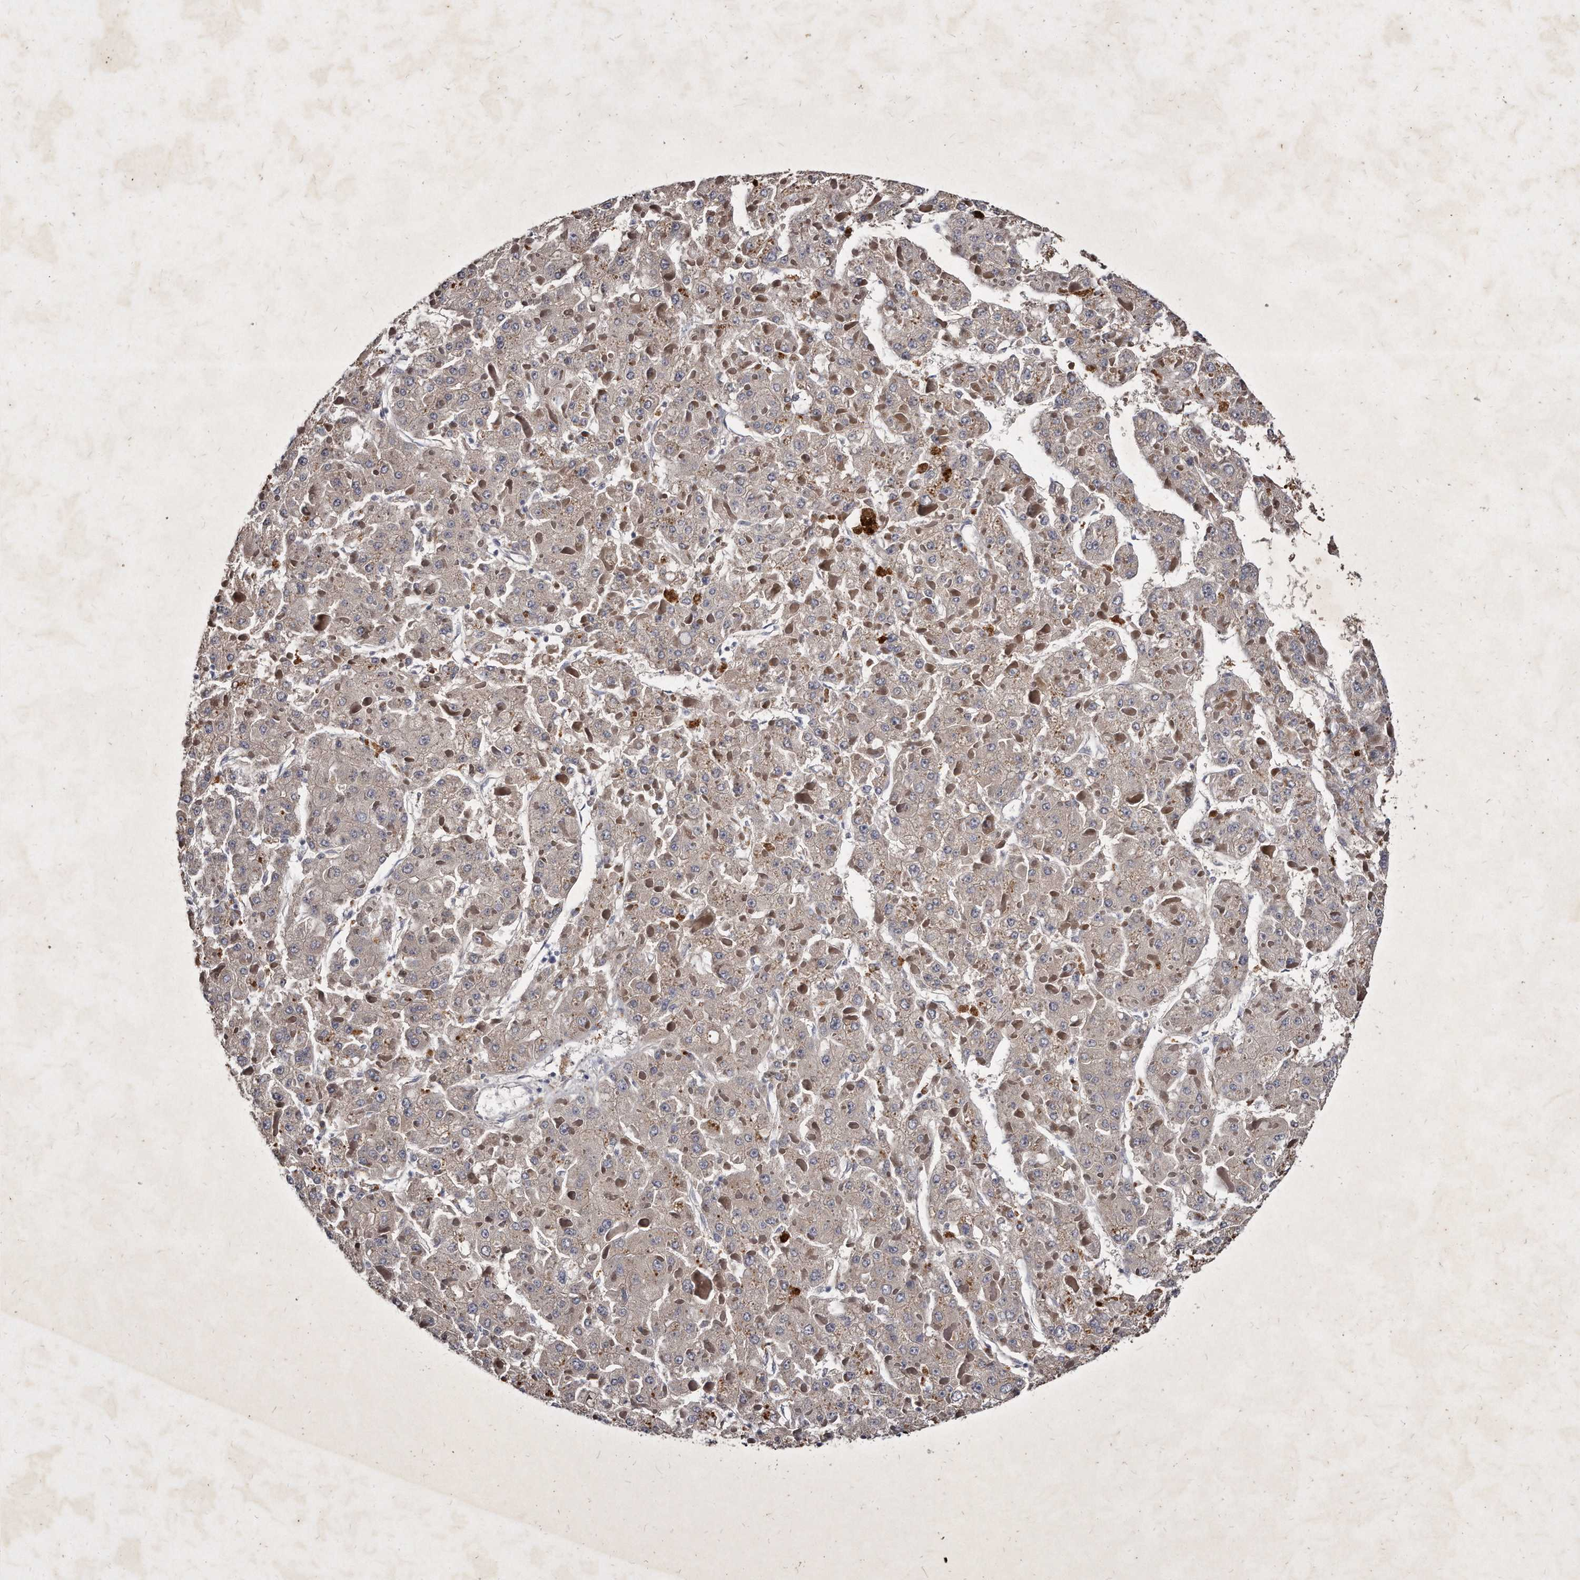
{"staining": {"intensity": "negative", "quantity": "none", "location": "none"}, "tissue": "liver cancer", "cell_type": "Tumor cells", "image_type": "cancer", "snomed": [{"axis": "morphology", "description": "Carcinoma, Hepatocellular, NOS"}, {"axis": "topography", "description": "Liver"}], "caption": "Tumor cells are negative for brown protein staining in liver cancer (hepatocellular carcinoma).", "gene": "KLHDC3", "patient": {"sex": "female", "age": 73}}